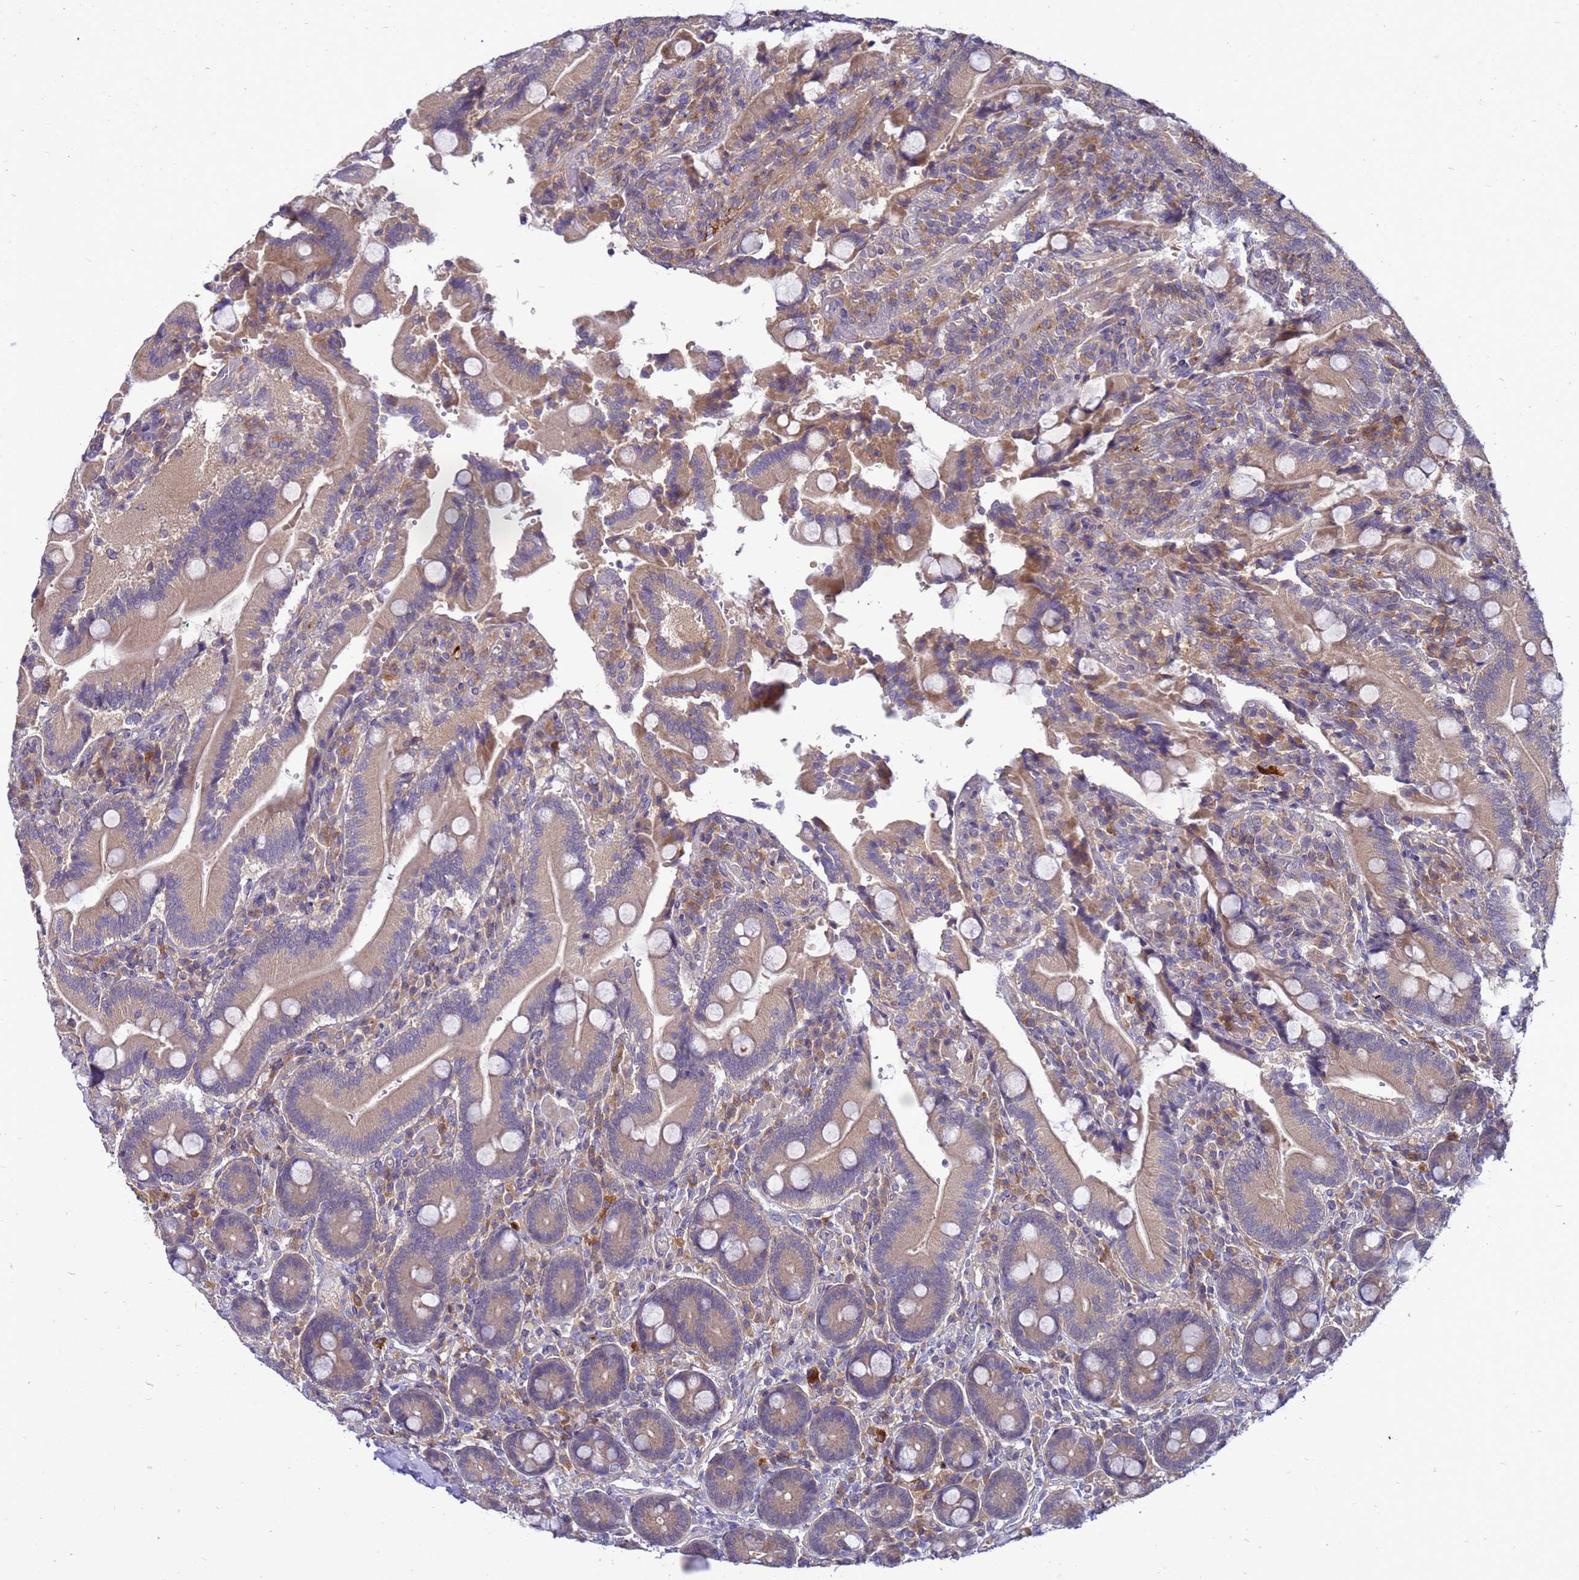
{"staining": {"intensity": "moderate", "quantity": ">75%", "location": "cytoplasmic/membranous"}, "tissue": "duodenum", "cell_type": "Glandular cells", "image_type": "normal", "snomed": [{"axis": "morphology", "description": "Normal tissue, NOS"}, {"axis": "topography", "description": "Duodenum"}], "caption": "Duodenum stained for a protein exhibits moderate cytoplasmic/membranous positivity in glandular cells.", "gene": "ENOPH1", "patient": {"sex": "female", "age": 62}}